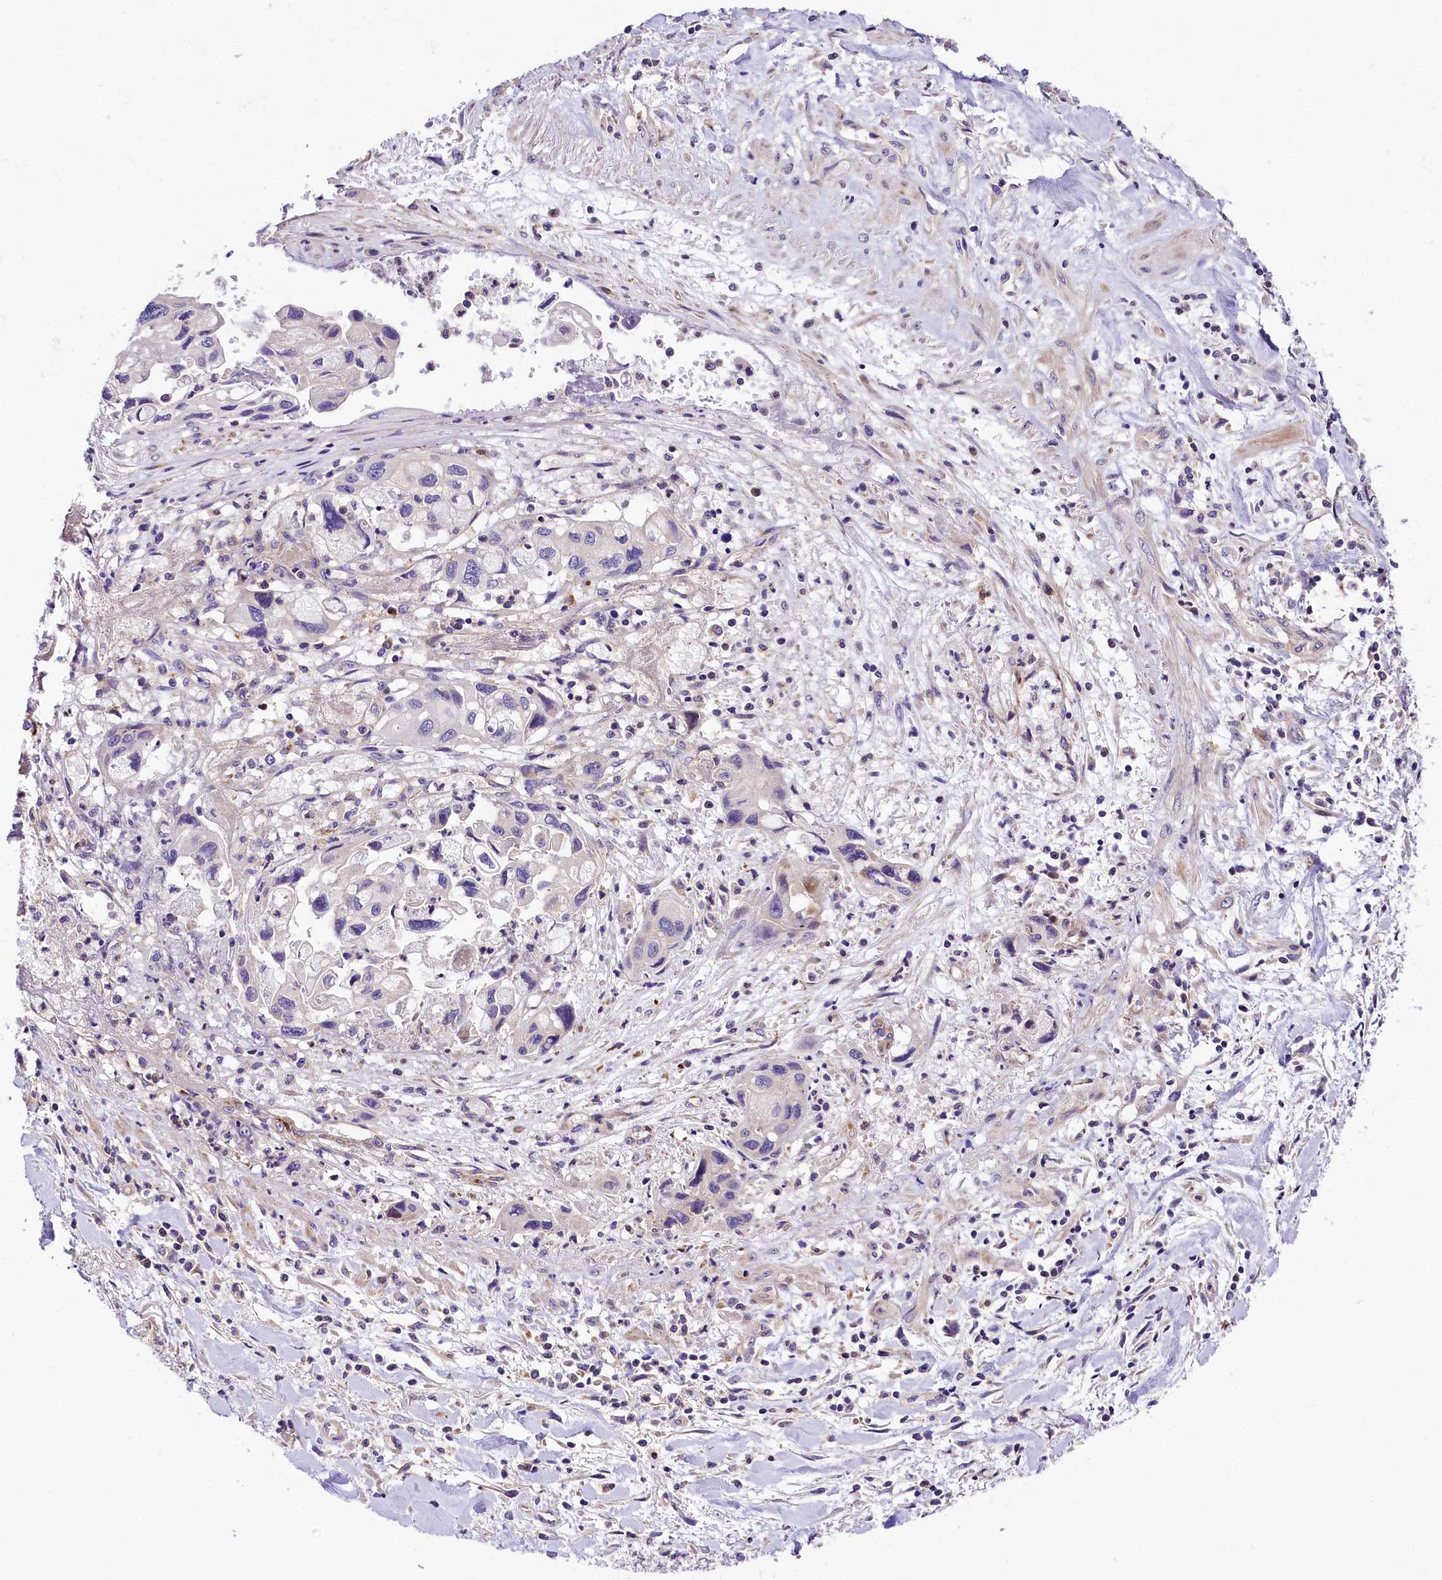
{"staining": {"intensity": "negative", "quantity": "none", "location": "none"}, "tissue": "pancreatic cancer", "cell_type": "Tumor cells", "image_type": "cancer", "snomed": [{"axis": "morphology", "description": "Adenocarcinoma, NOS"}, {"axis": "topography", "description": "Pancreas"}], "caption": "Immunohistochemistry (IHC) of human pancreatic cancer (adenocarcinoma) demonstrates no staining in tumor cells.", "gene": "ARMC6", "patient": {"sex": "female", "age": 50}}